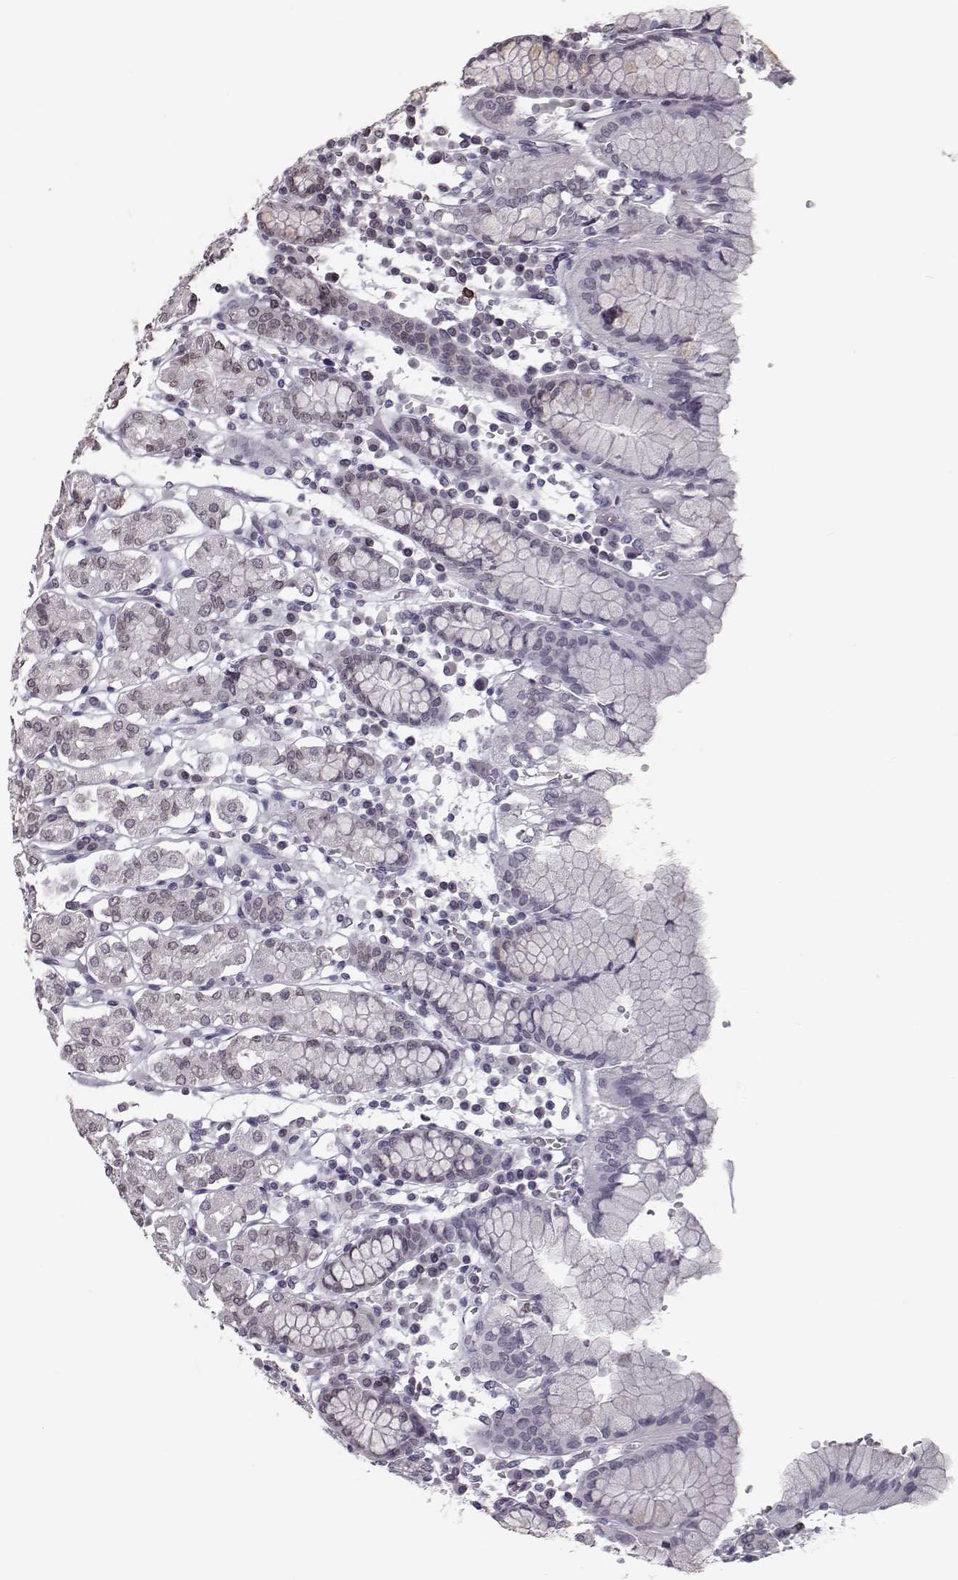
{"staining": {"intensity": "weak", "quantity": "25%-75%", "location": "cytoplasmic/membranous,nuclear"}, "tissue": "stomach", "cell_type": "Glandular cells", "image_type": "normal", "snomed": [{"axis": "morphology", "description": "Normal tissue, NOS"}, {"axis": "topography", "description": "Stomach, upper"}, {"axis": "topography", "description": "Stomach"}], "caption": "A low amount of weak cytoplasmic/membranous,nuclear staining is identified in about 25%-75% of glandular cells in benign stomach. The staining was performed using DAB (3,3'-diaminobenzidine), with brown indicating positive protein expression. Nuclei are stained blue with hematoxylin.", "gene": "NUP37", "patient": {"sex": "male", "age": 62}}